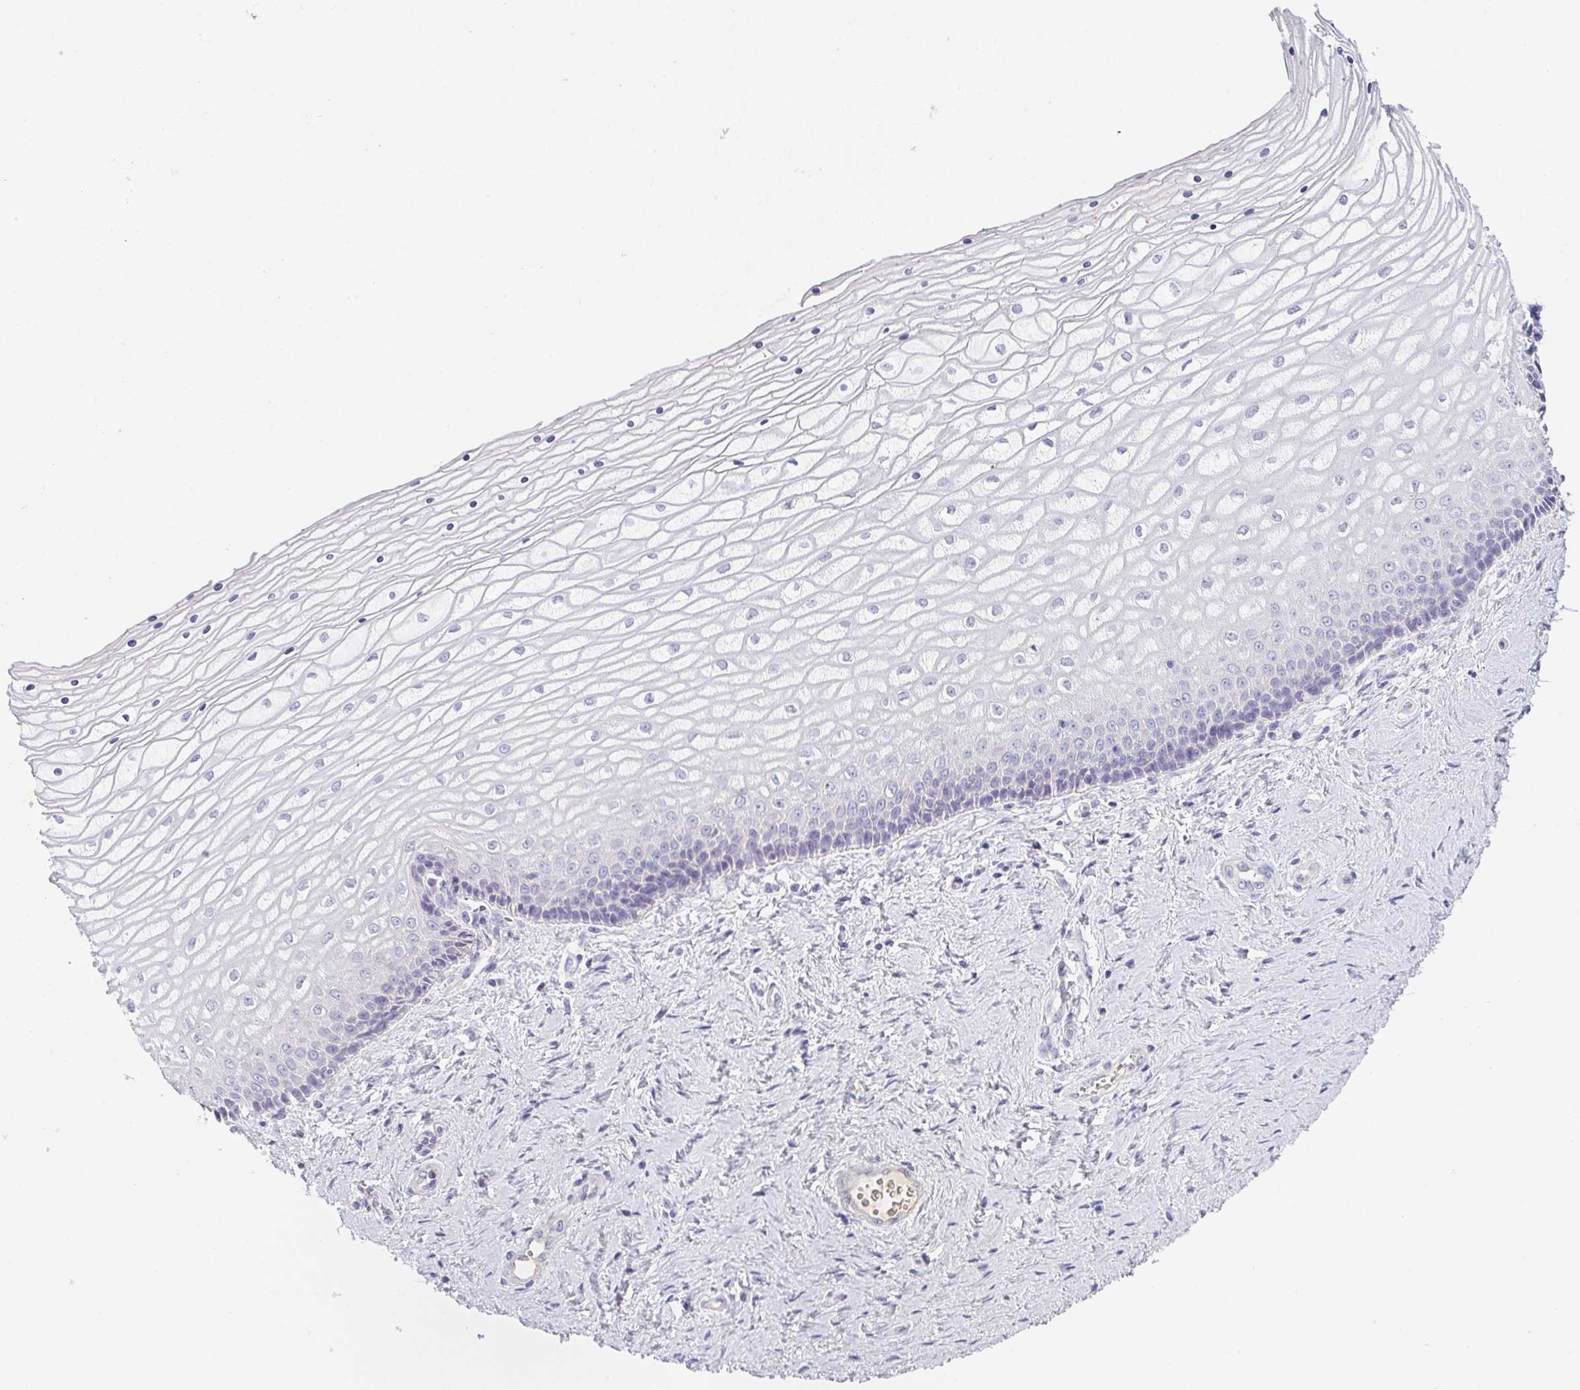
{"staining": {"intensity": "negative", "quantity": "none", "location": "none"}, "tissue": "vagina", "cell_type": "Squamous epithelial cells", "image_type": "normal", "snomed": [{"axis": "morphology", "description": "Normal tissue, NOS"}, {"axis": "topography", "description": "Vagina"}], "caption": "The immunohistochemistry (IHC) photomicrograph has no significant staining in squamous epithelial cells of vagina. (DAB immunohistochemistry (IHC) visualized using brightfield microscopy, high magnification).", "gene": "ZNF215", "patient": {"sex": "female", "age": 45}}